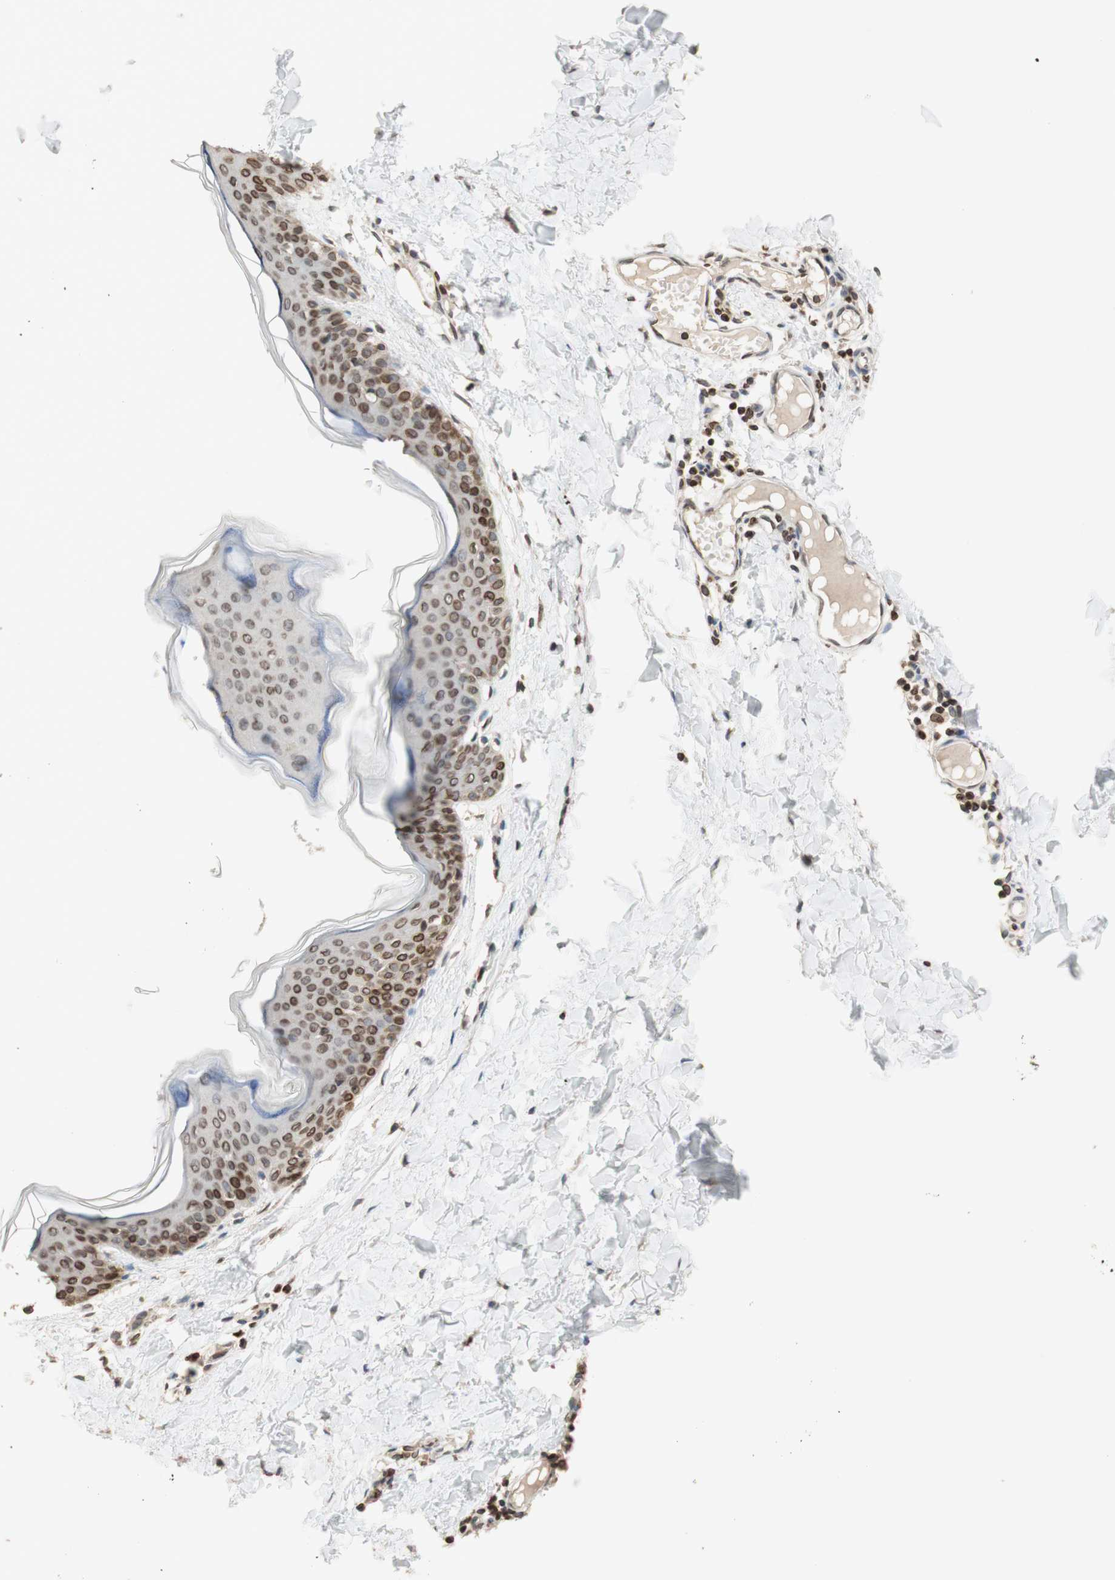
{"staining": {"intensity": "moderate", "quantity": ">75%", "location": "cytoplasmic/membranous,nuclear"}, "tissue": "skin", "cell_type": "Fibroblasts", "image_type": "normal", "snomed": [{"axis": "morphology", "description": "Normal tissue, NOS"}, {"axis": "topography", "description": "Skin"}], "caption": "Fibroblasts show medium levels of moderate cytoplasmic/membranous,nuclear staining in approximately >75% of cells in benign human skin. The protein is stained brown, and the nuclei are stained in blue (DAB IHC with brightfield microscopy, high magnification).", "gene": "TMPO", "patient": {"sex": "female", "age": 17}}